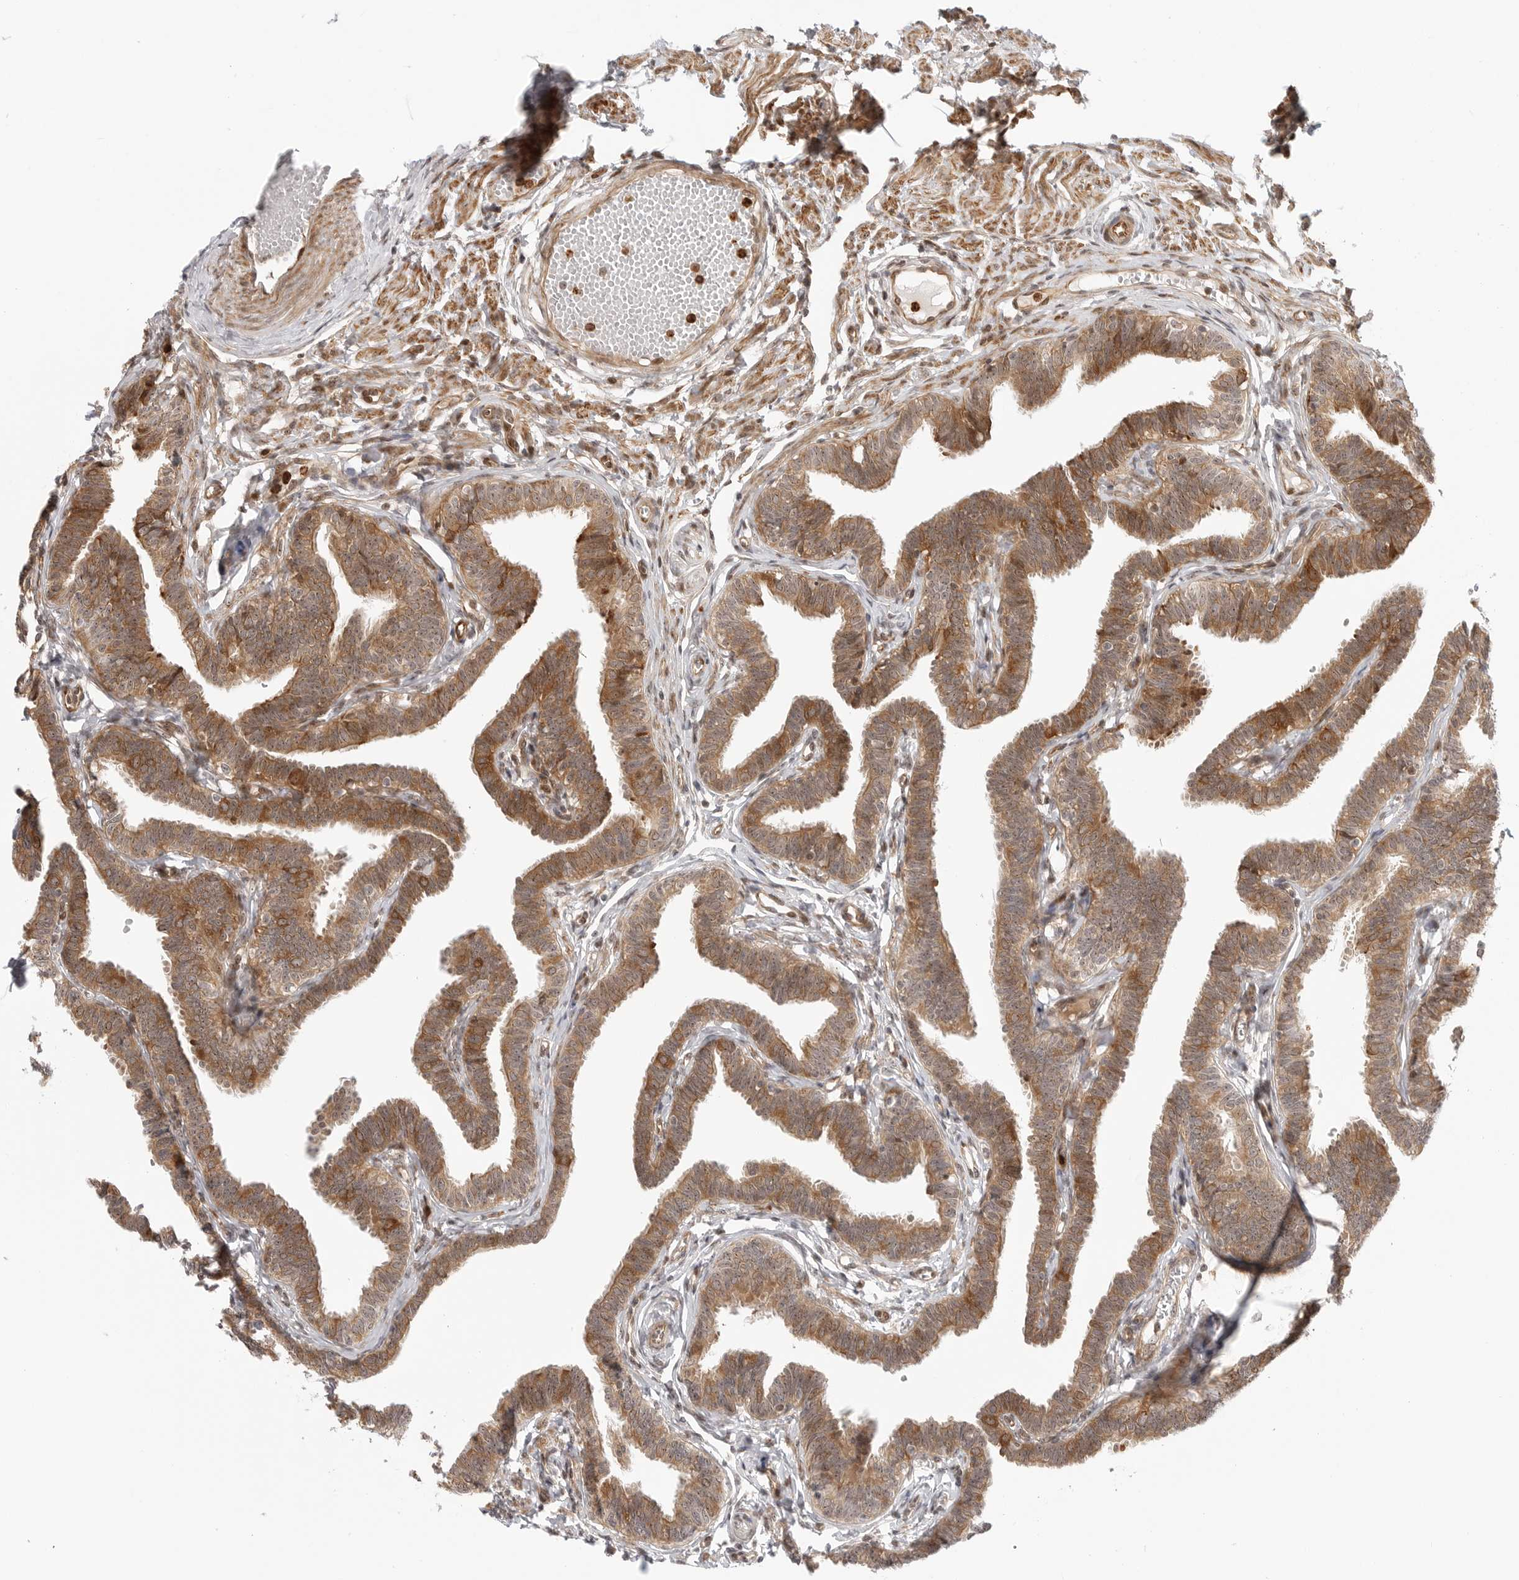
{"staining": {"intensity": "moderate", "quantity": ">75%", "location": "cytoplasmic/membranous"}, "tissue": "fallopian tube", "cell_type": "Glandular cells", "image_type": "normal", "snomed": [{"axis": "morphology", "description": "Normal tissue, NOS"}, {"axis": "topography", "description": "Fallopian tube"}, {"axis": "topography", "description": "Ovary"}], "caption": "Brown immunohistochemical staining in normal fallopian tube shows moderate cytoplasmic/membranous positivity in about >75% of glandular cells. (DAB = brown stain, brightfield microscopy at high magnification).", "gene": "DSCC1", "patient": {"sex": "female", "age": 23}}